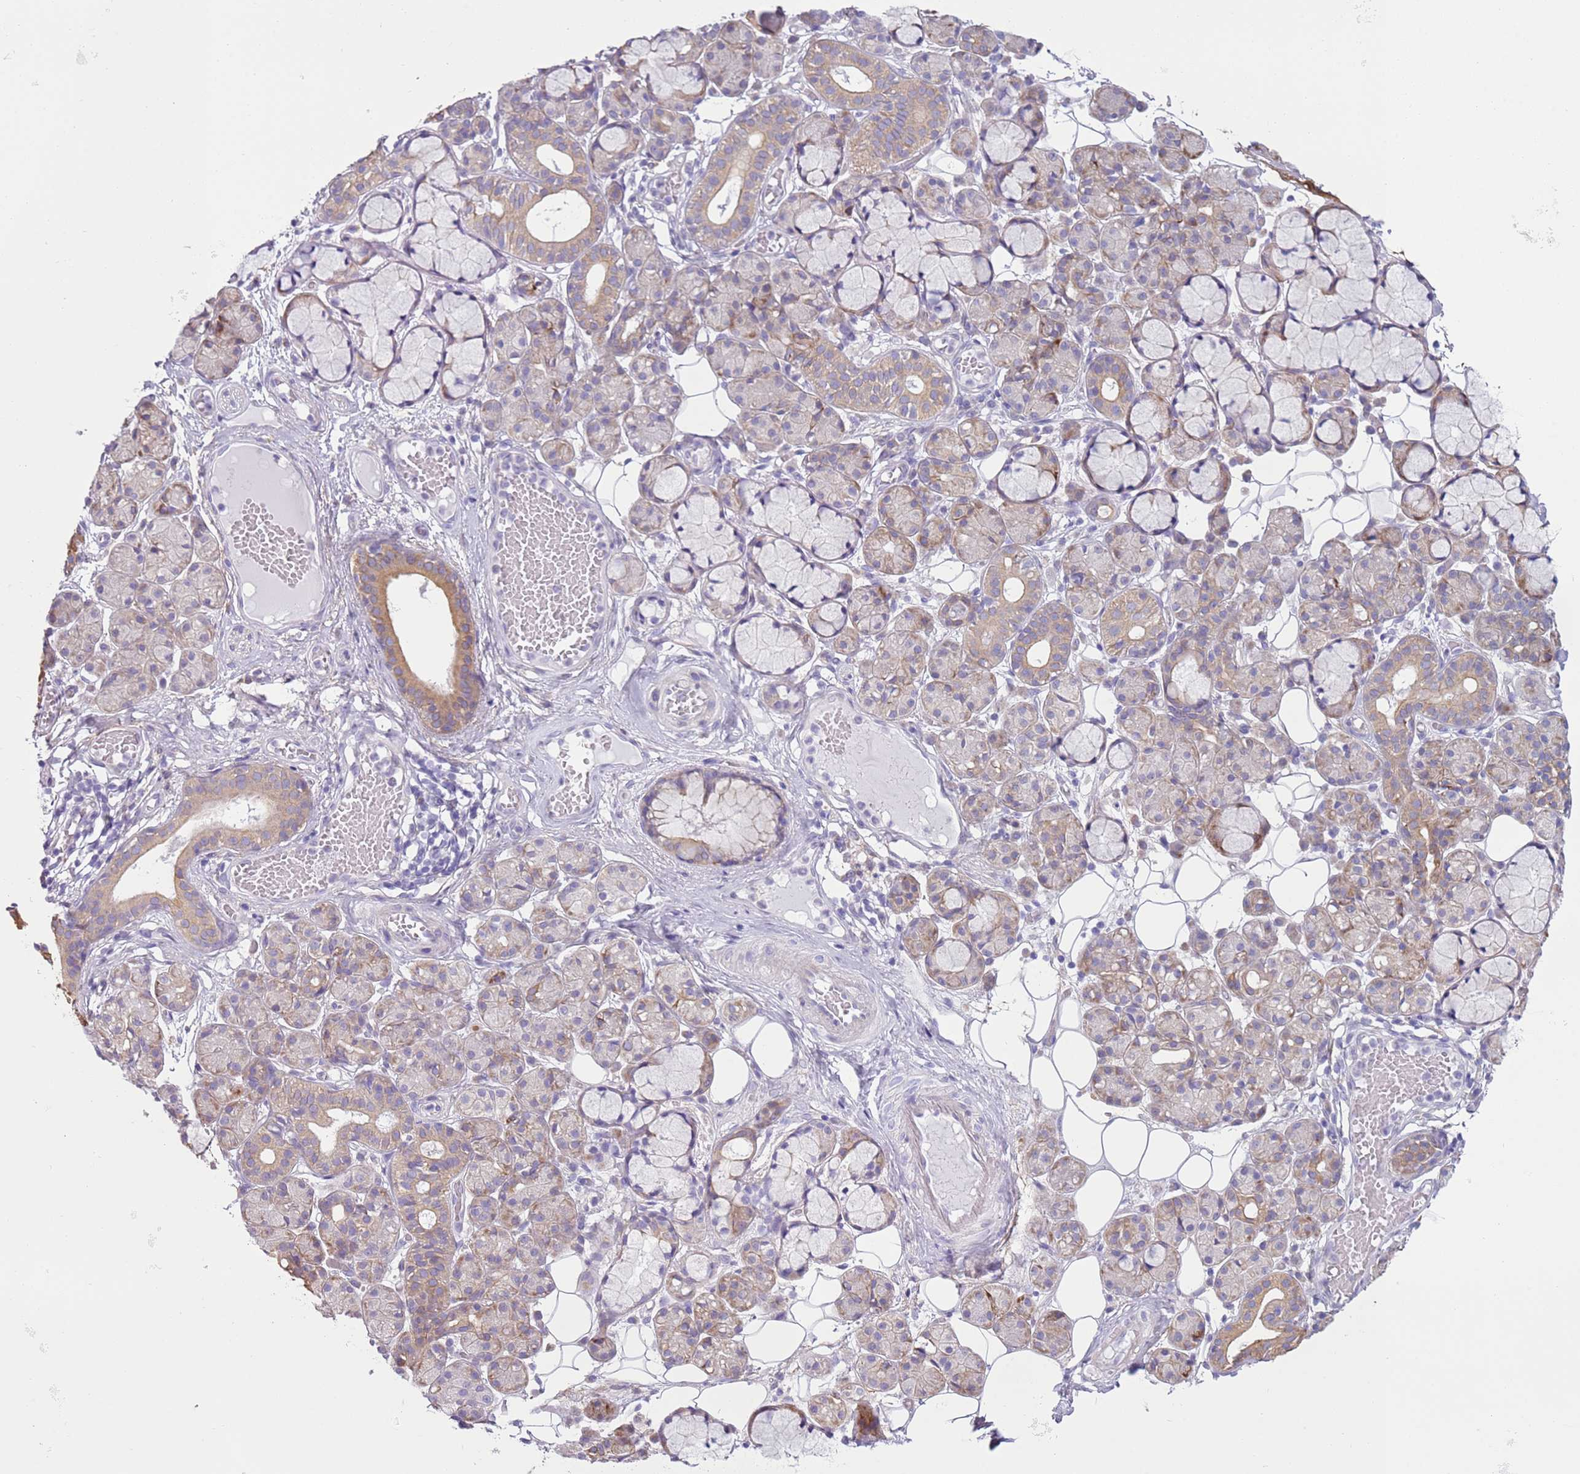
{"staining": {"intensity": "weak", "quantity": "25%-75%", "location": "cytoplasmic/membranous"}, "tissue": "salivary gland", "cell_type": "Glandular cells", "image_type": "normal", "snomed": [{"axis": "morphology", "description": "Normal tissue, NOS"}, {"axis": "topography", "description": "Salivary gland"}], "caption": "Immunohistochemical staining of unremarkable salivary gland shows weak cytoplasmic/membranous protein expression in approximately 25%-75% of glandular cells.", "gene": "OAF", "patient": {"sex": "male", "age": 63}}